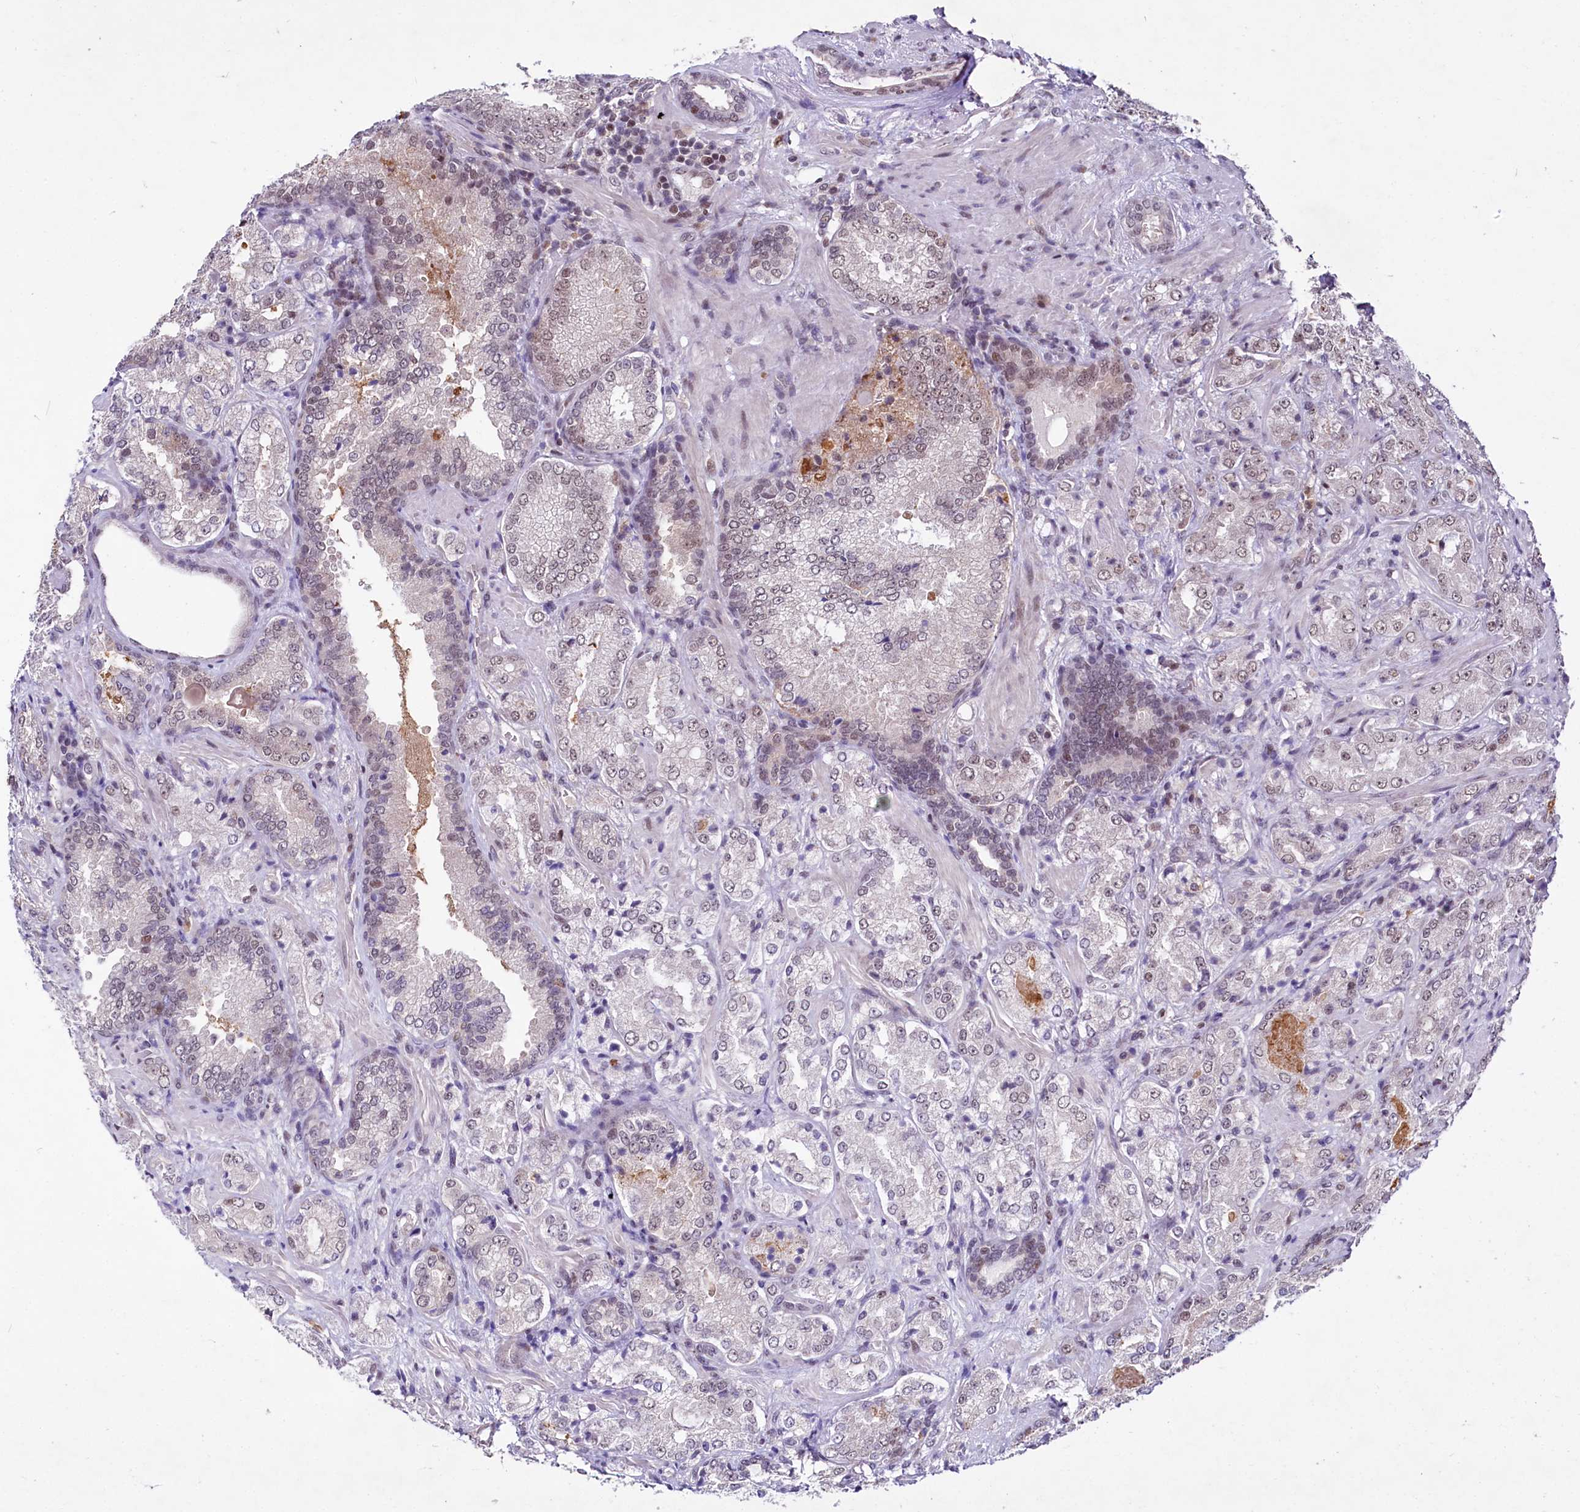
{"staining": {"intensity": "moderate", "quantity": "25%-75%", "location": "nuclear"}, "tissue": "prostate cancer", "cell_type": "Tumor cells", "image_type": "cancer", "snomed": [{"axis": "morphology", "description": "Adenocarcinoma, Low grade"}, {"axis": "topography", "description": "Prostate"}], "caption": "High-magnification brightfield microscopy of prostate adenocarcinoma (low-grade) stained with DAB (3,3'-diaminobenzidine) (brown) and counterstained with hematoxylin (blue). tumor cells exhibit moderate nuclear staining is present in approximately25%-75% of cells. (DAB IHC with brightfield microscopy, high magnification).", "gene": "SCAF11", "patient": {"sex": "male", "age": 74}}